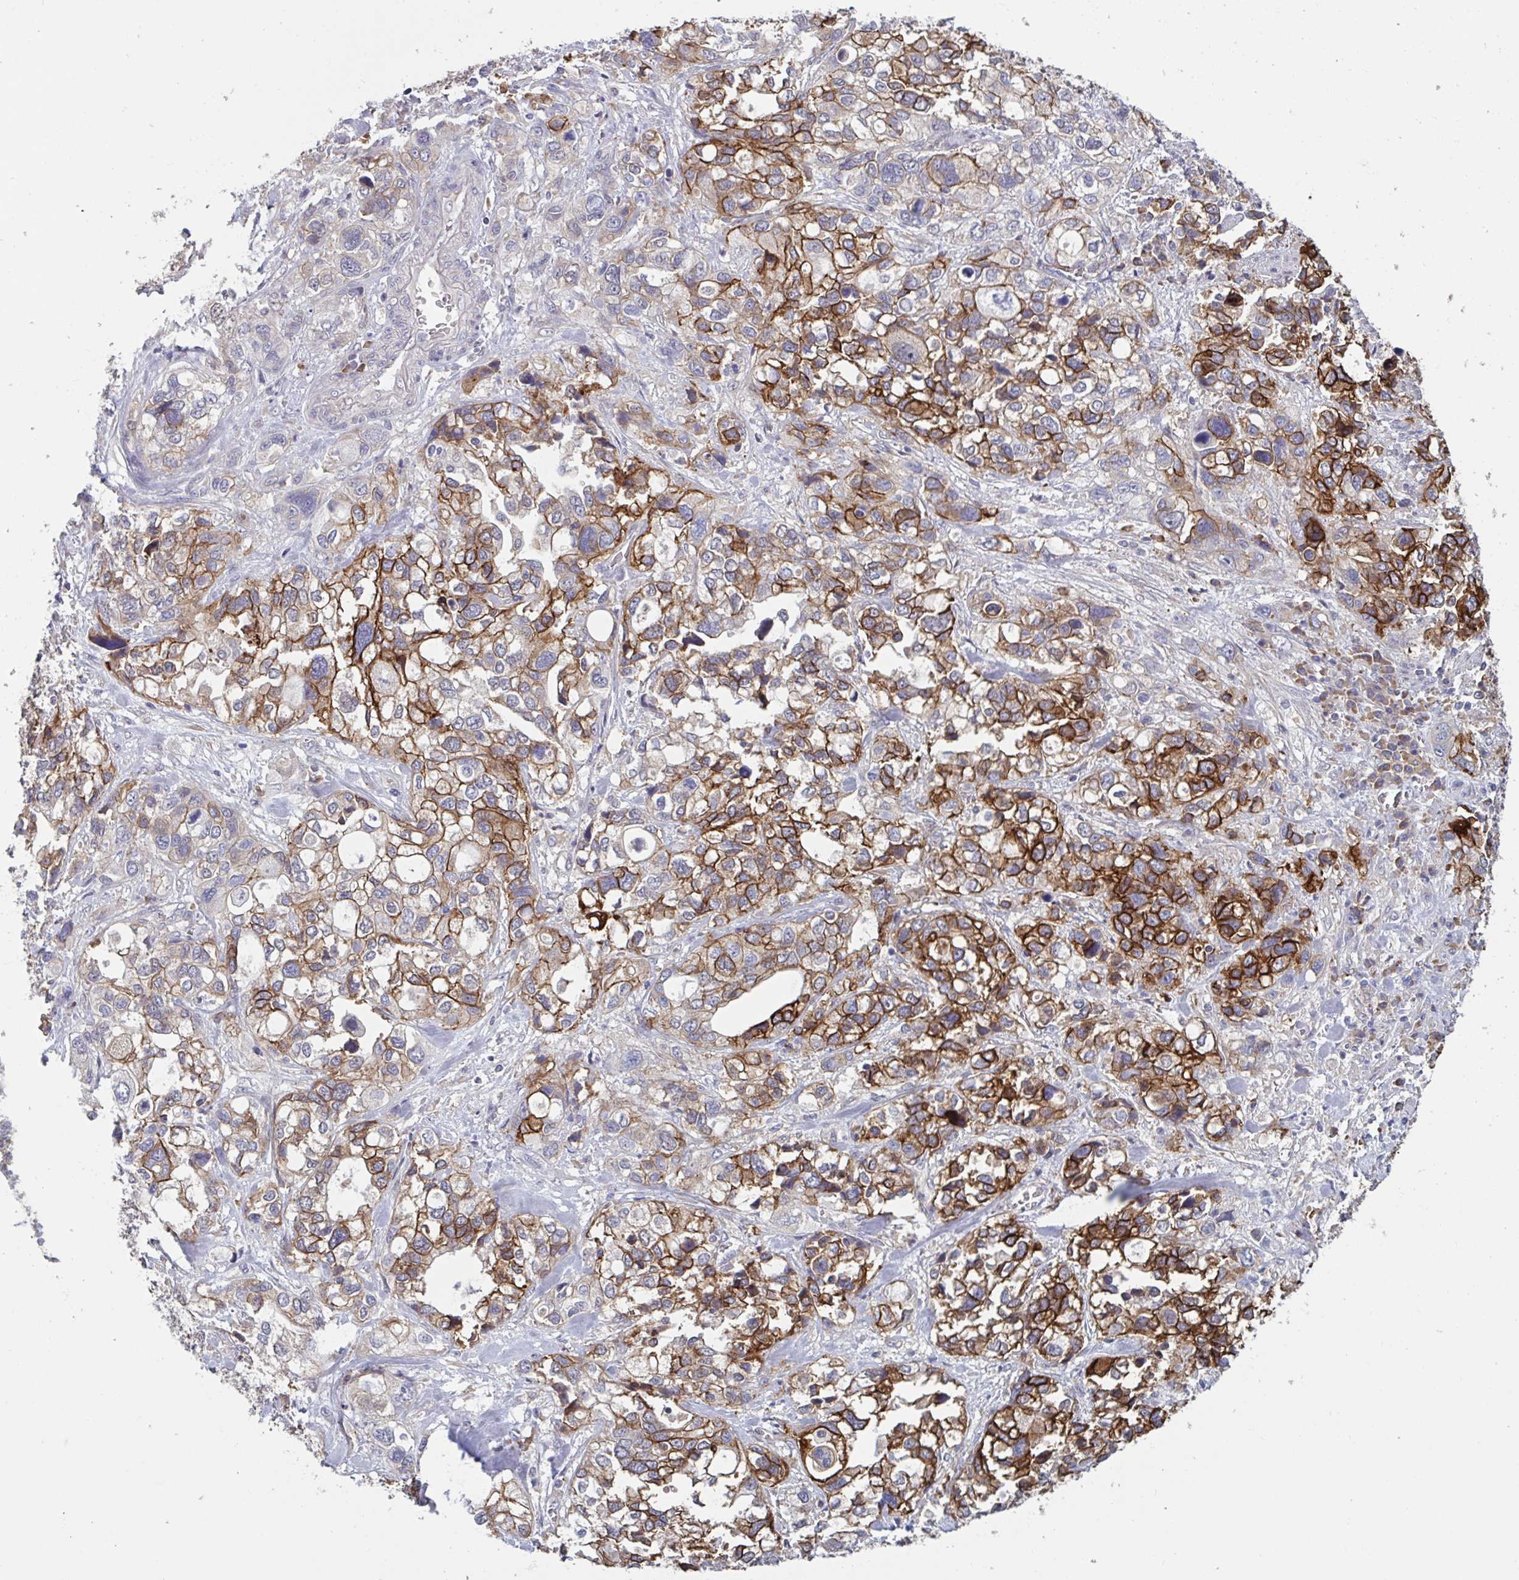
{"staining": {"intensity": "strong", "quantity": "25%-75%", "location": "cytoplasmic/membranous"}, "tissue": "stomach cancer", "cell_type": "Tumor cells", "image_type": "cancer", "snomed": [{"axis": "morphology", "description": "Adenocarcinoma, NOS"}, {"axis": "topography", "description": "Stomach, upper"}], "caption": "This is an image of immunohistochemistry (IHC) staining of stomach cancer, which shows strong staining in the cytoplasmic/membranous of tumor cells.", "gene": "CD1E", "patient": {"sex": "female", "age": 81}}